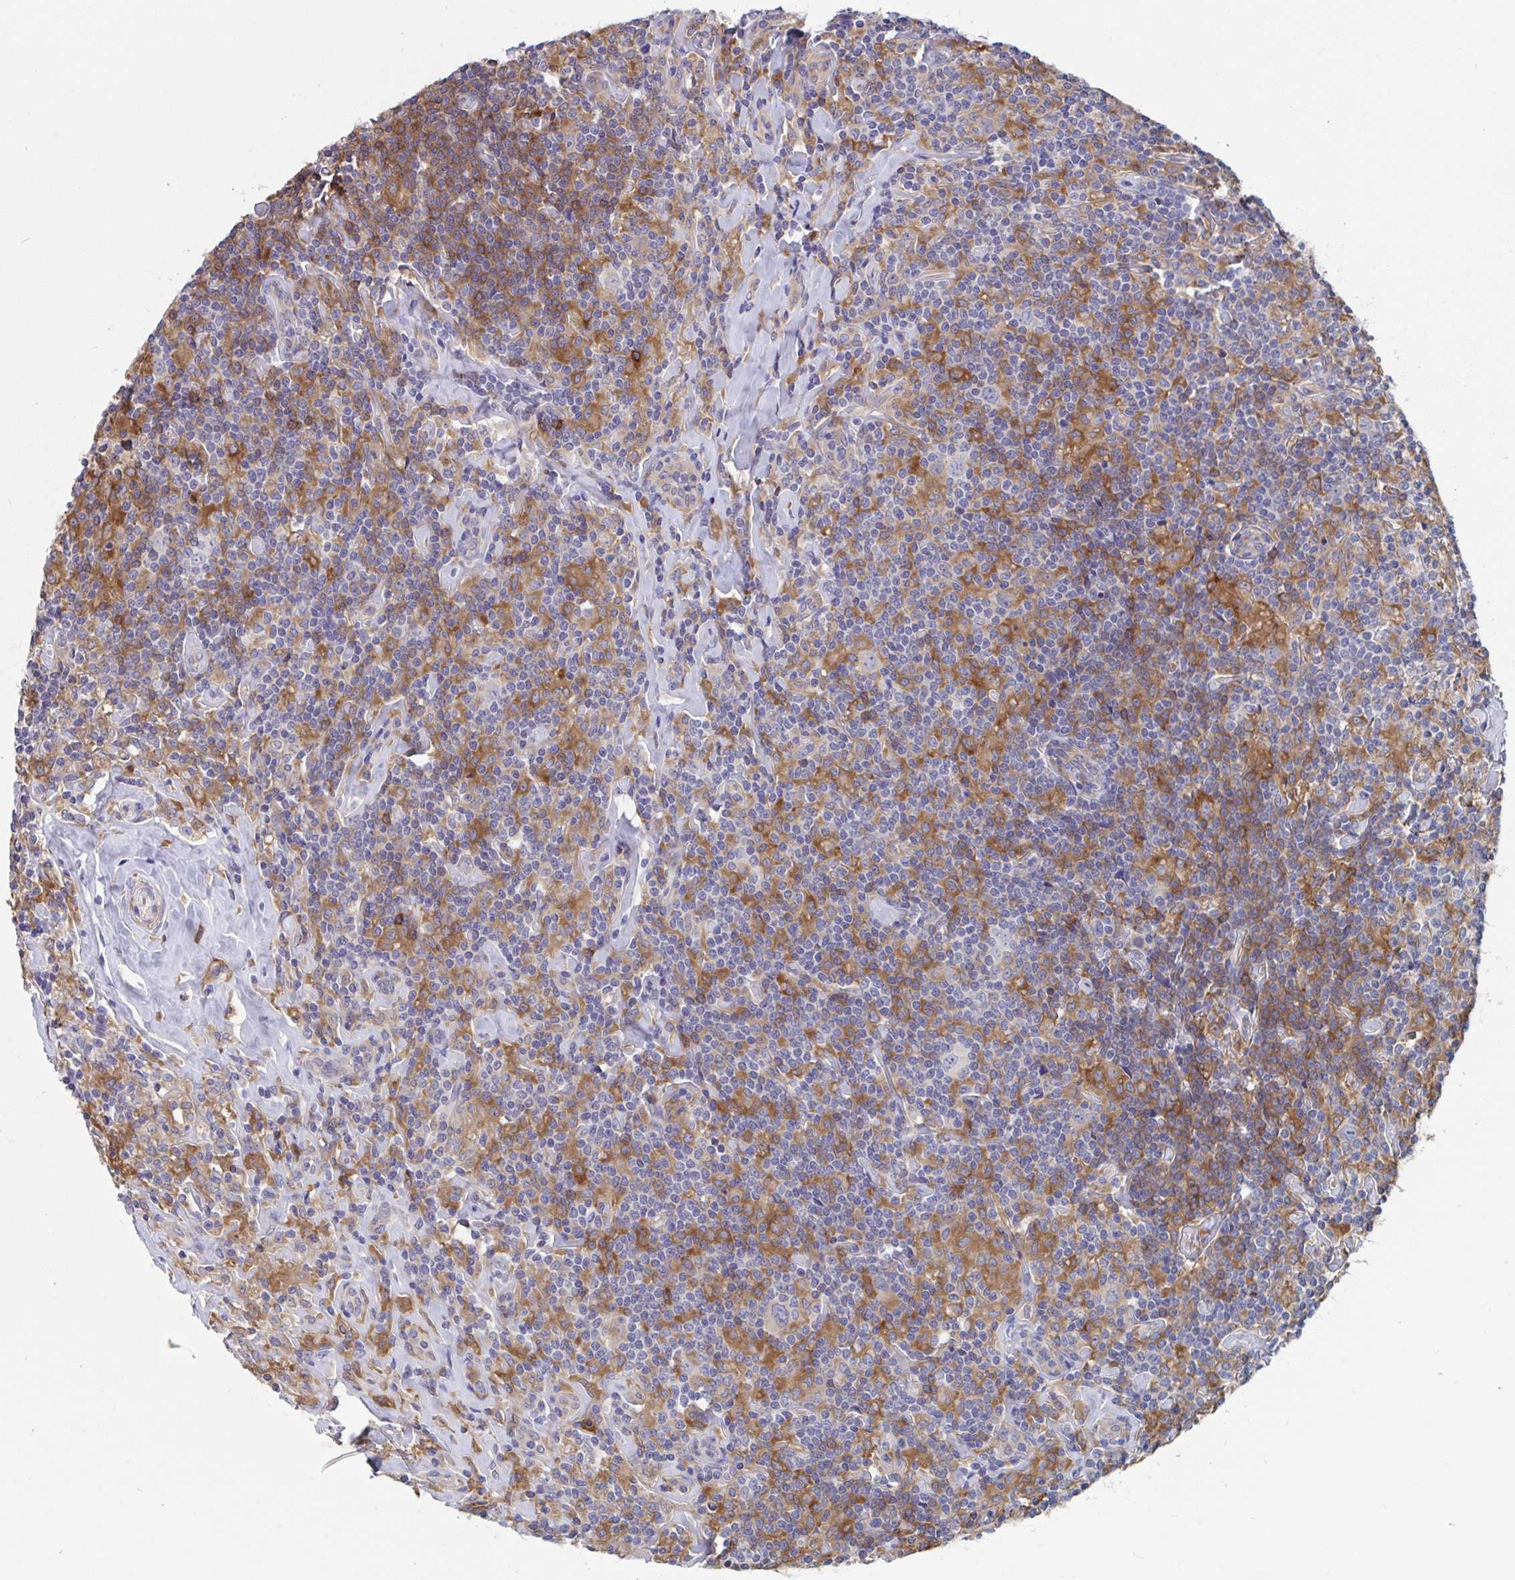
{"staining": {"intensity": "negative", "quantity": "none", "location": "none"}, "tissue": "lymphoma", "cell_type": "Tumor cells", "image_type": "cancer", "snomed": [{"axis": "morphology", "description": "Hodgkin's disease, NOS"}, {"axis": "morphology", "description": "Hodgkin's lymphoma, nodular sclerosis"}, {"axis": "topography", "description": "Lymph node"}], "caption": "Lymphoma stained for a protein using immunohistochemistry (IHC) displays no positivity tumor cells.", "gene": "SNX8", "patient": {"sex": "female", "age": 10}}